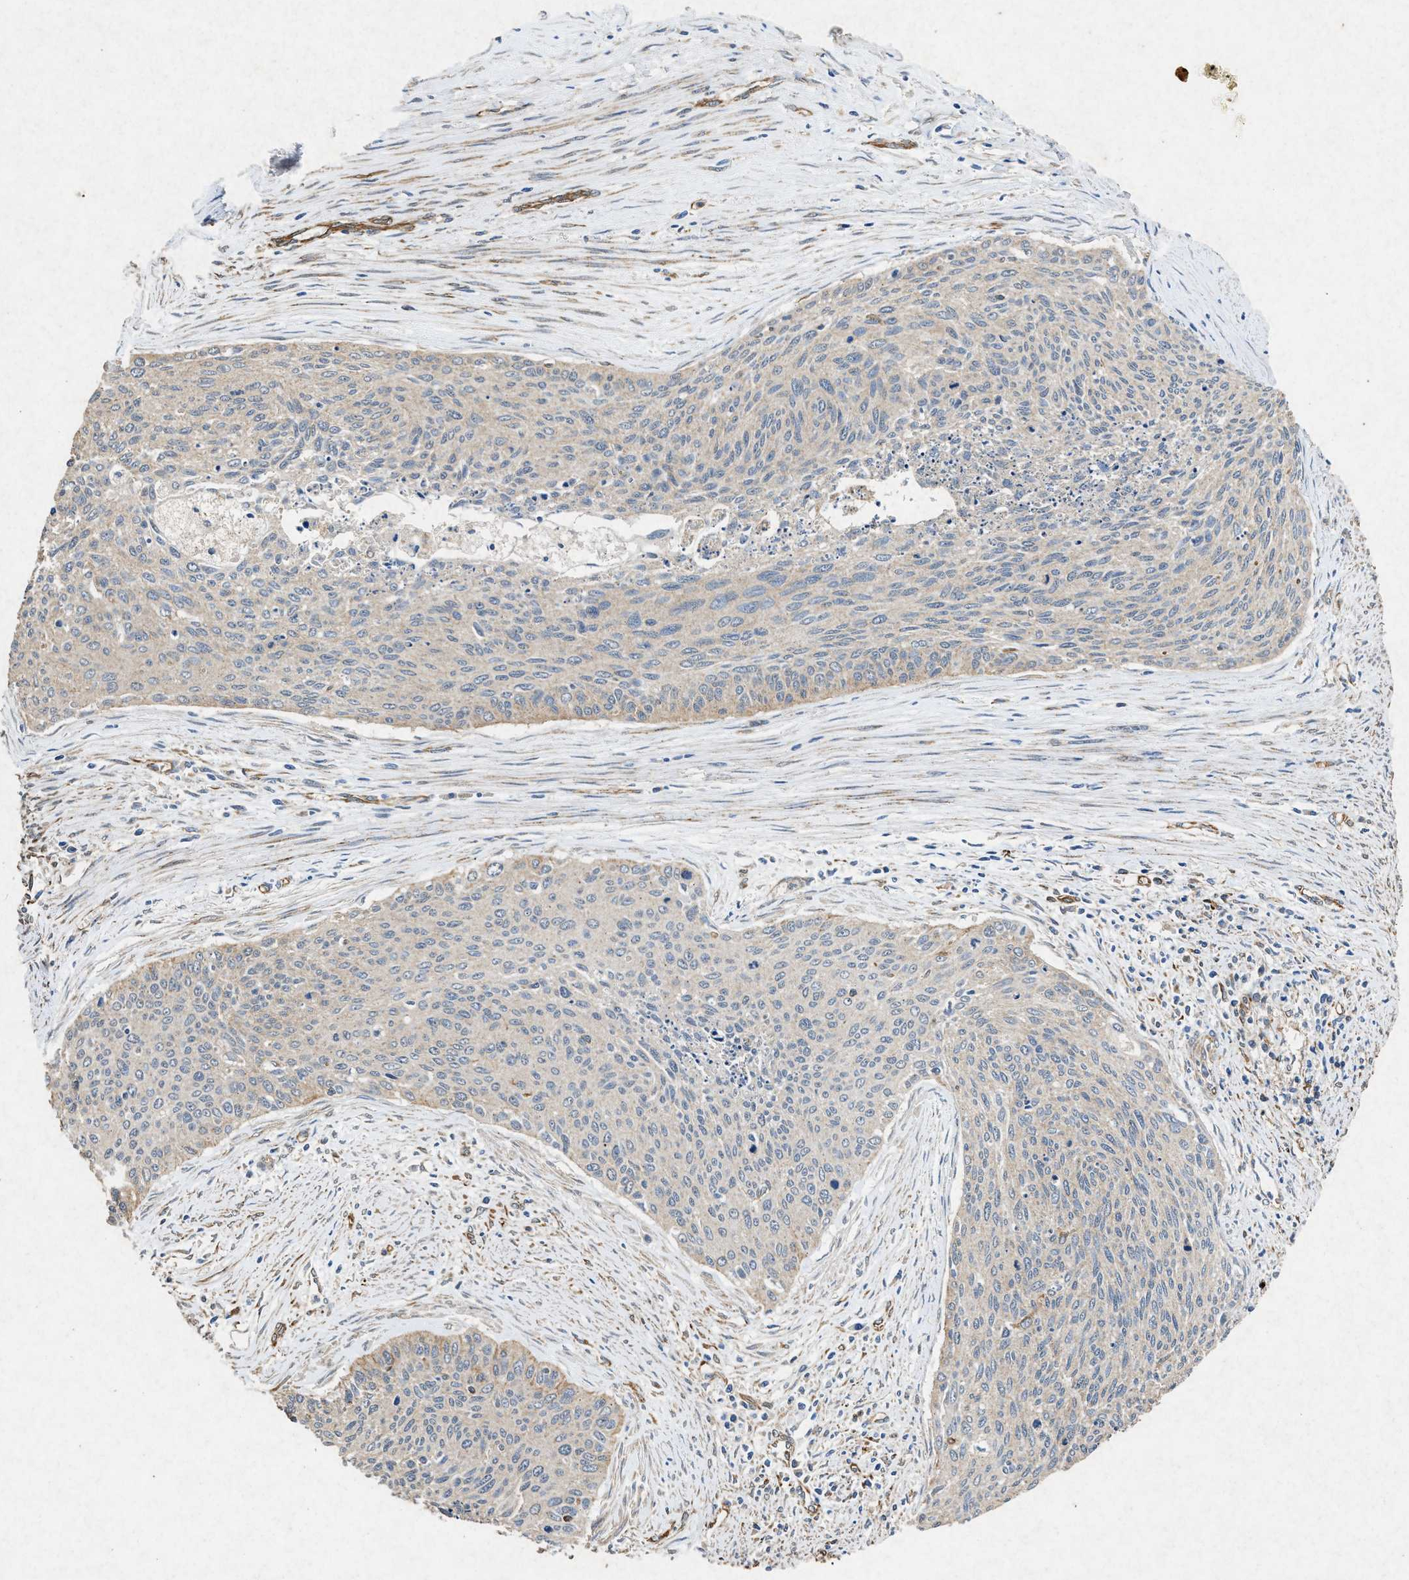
{"staining": {"intensity": "weak", "quantity": "<25%", "location": "cytoplasmic/membranous"}, "tissue": "cervical cancer", "cell_type": "Tumor cells", "image_type": "cancer", "snomed": [{"axis": "morphology", "description": "Squamous cell carcinoma, NOS"}, {"axis": "topography", "description": "Cervix"}], "caption": "There is no significant staining in tumor cells of cervical cancer (squamous cell carcinoma).", "gene": "CDK15", "patient": {"sex": "female", "age": 55}}